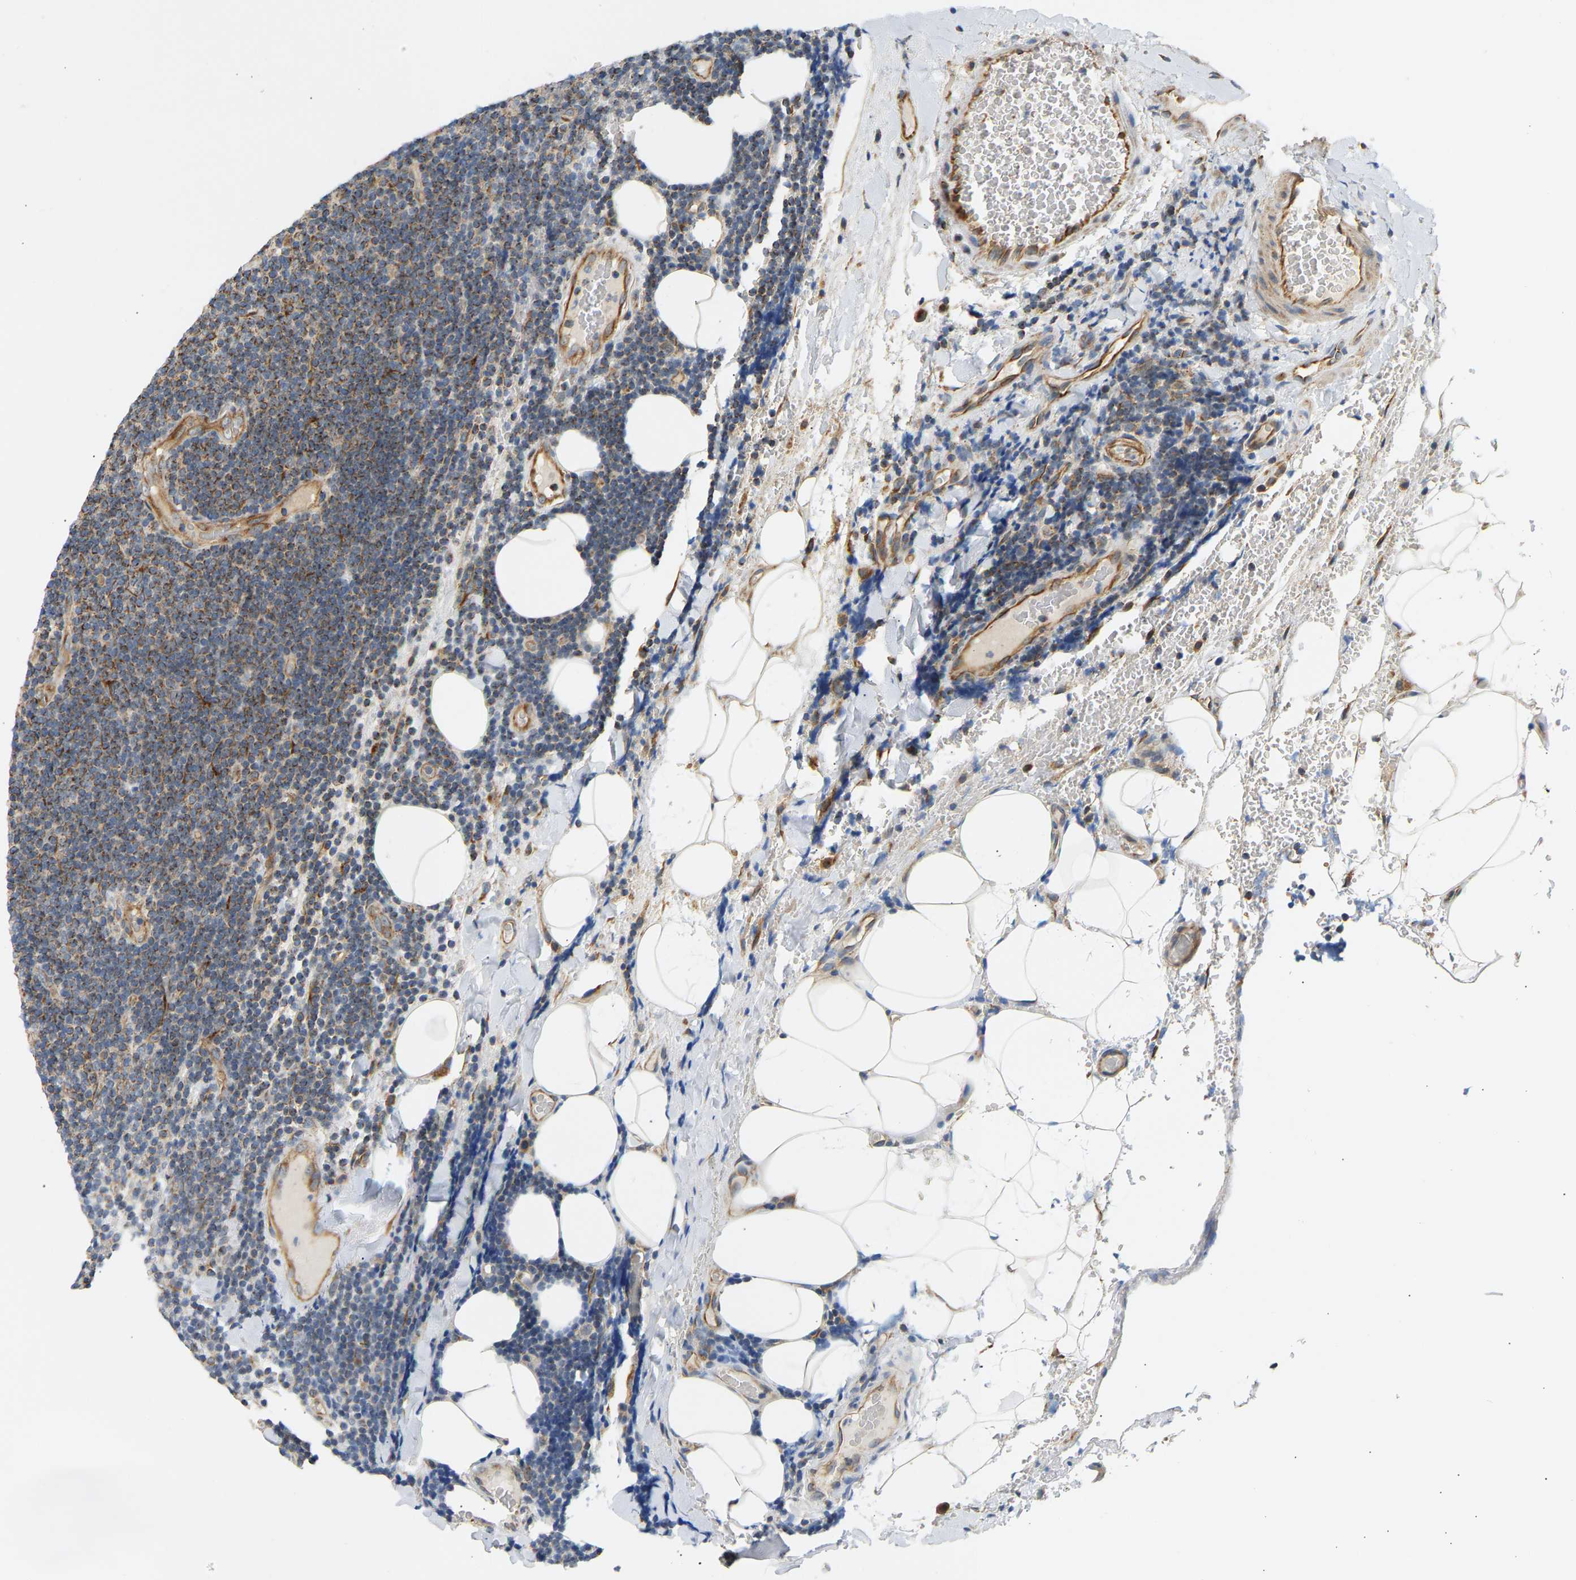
{"staining": {"intensity": "moderate", "quantity": ">75%", "location": "cytoplasmic/membranous"}, "tissue": "lymphoma", "cell_type": "Tumor cells", "image_type": "cancer", "snomed": [{"axis": "morphology", "description": "Malignant lymphoma, non-Hodgkin's type, Low grade"}, {"axis": "topography", "description": "Lymph node"}], "caption": "Protein staining reveals moderate cytoplasmic/membranous expression in about >75% of tumor cells in lymphoma. (Stains: DAB in brown, nuclei in blue, Microscopy: brightfield microscopy at high magnification).", "gene": "YIPF2", "patient": {"sex": "male", "age": 66}}